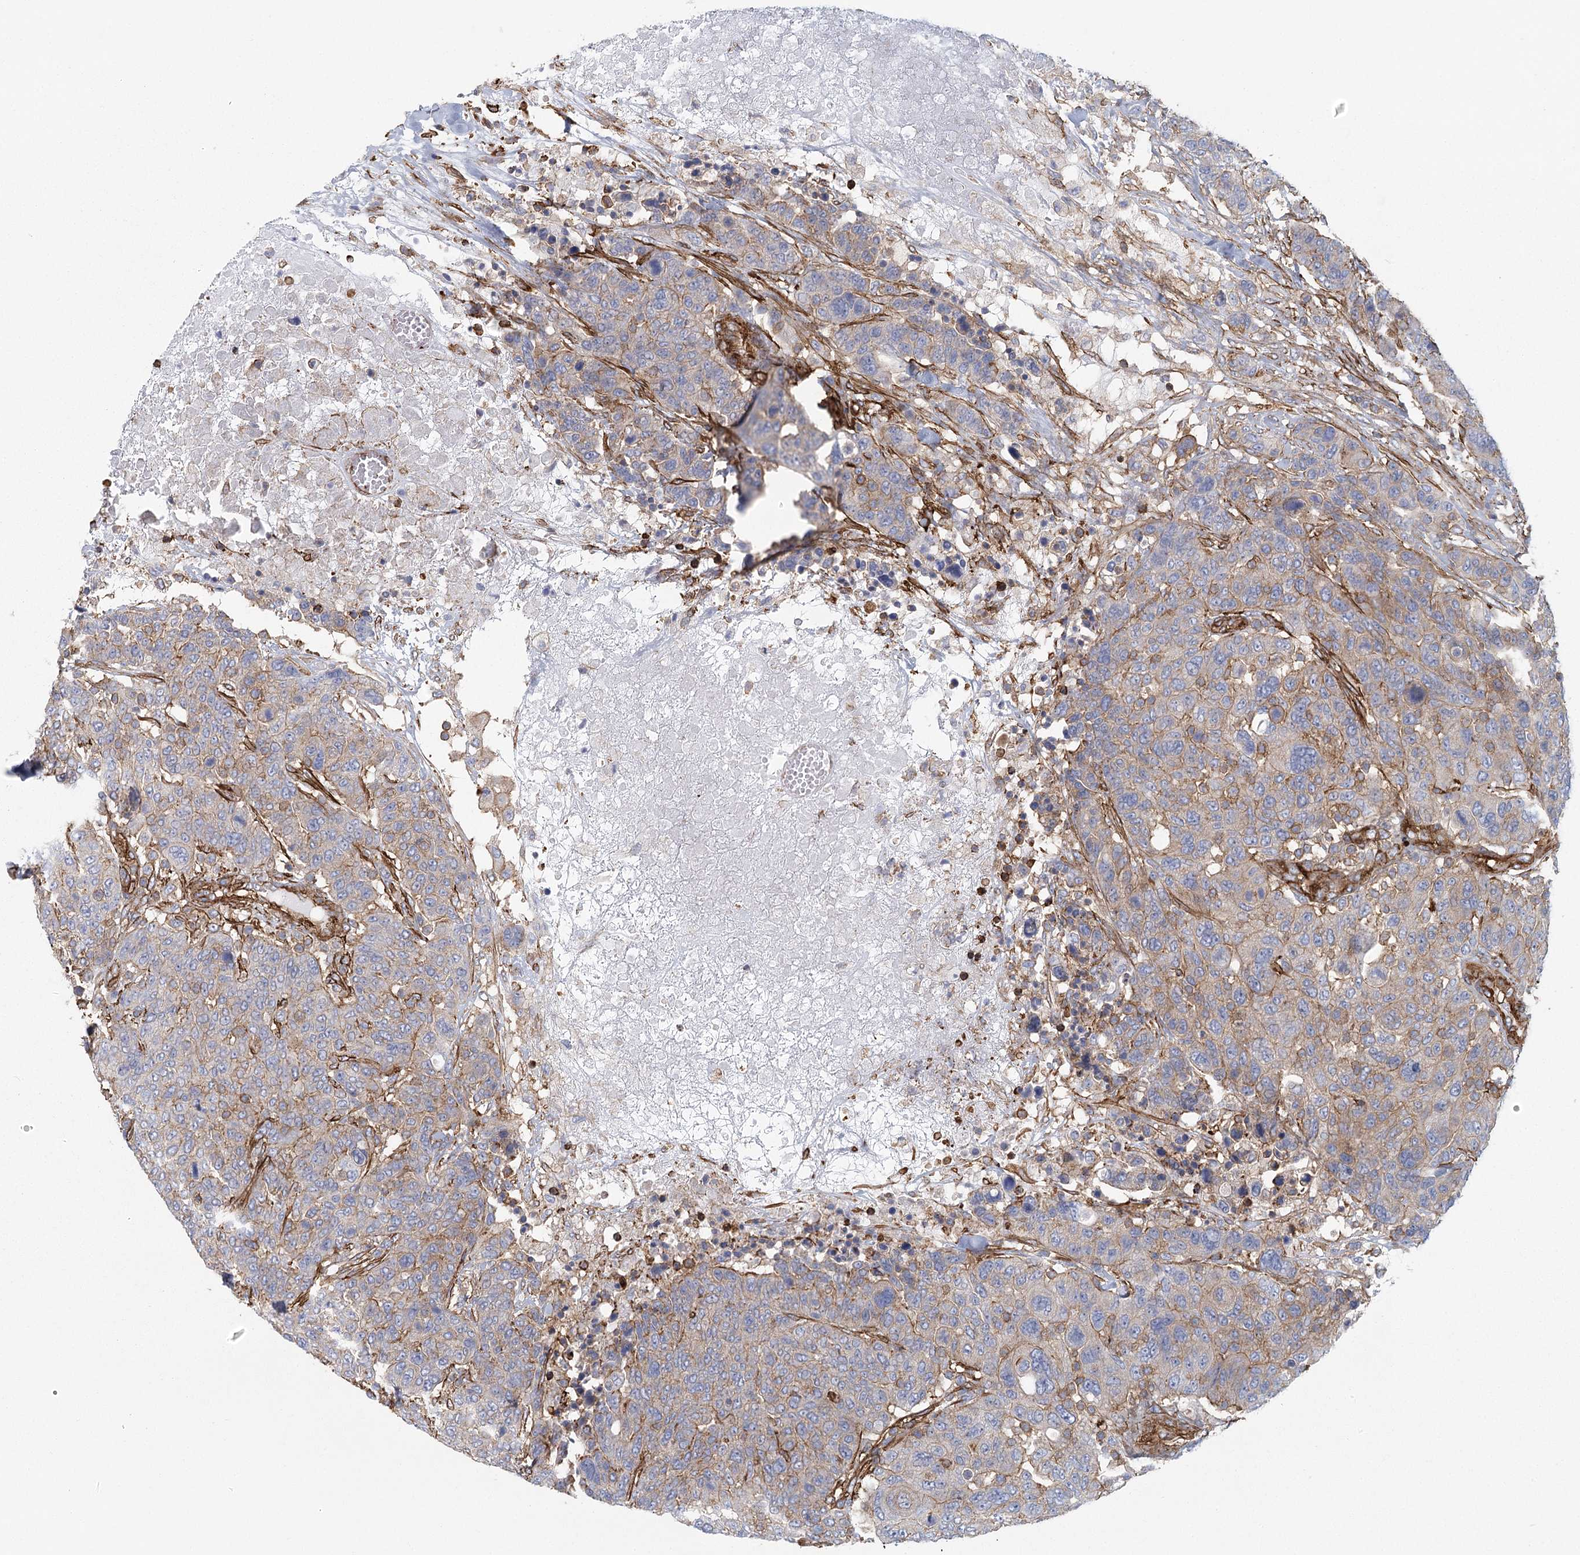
{"staining": {"intensity": "moderate", "quantity": "25%-75%", "location": "cytoplasmic/membranous"}, "tissue": "breast cancer", "cell_type": "Tumor cells", "image_type": "cancer", "snomed": [{"axis": "morphology", "description": "Duct carcinoma"}, {"axis": "topography", "description": "Breast"}], "caption": "Protein analysis of breast cancer (invasive ductal carcinoma) tissue displays moderate cytoplasmic/membranous positivity in approximately 25%-75% of tumor cells.", "gene": "IFT46", "patient": {"sex": "female", "age": 37}}